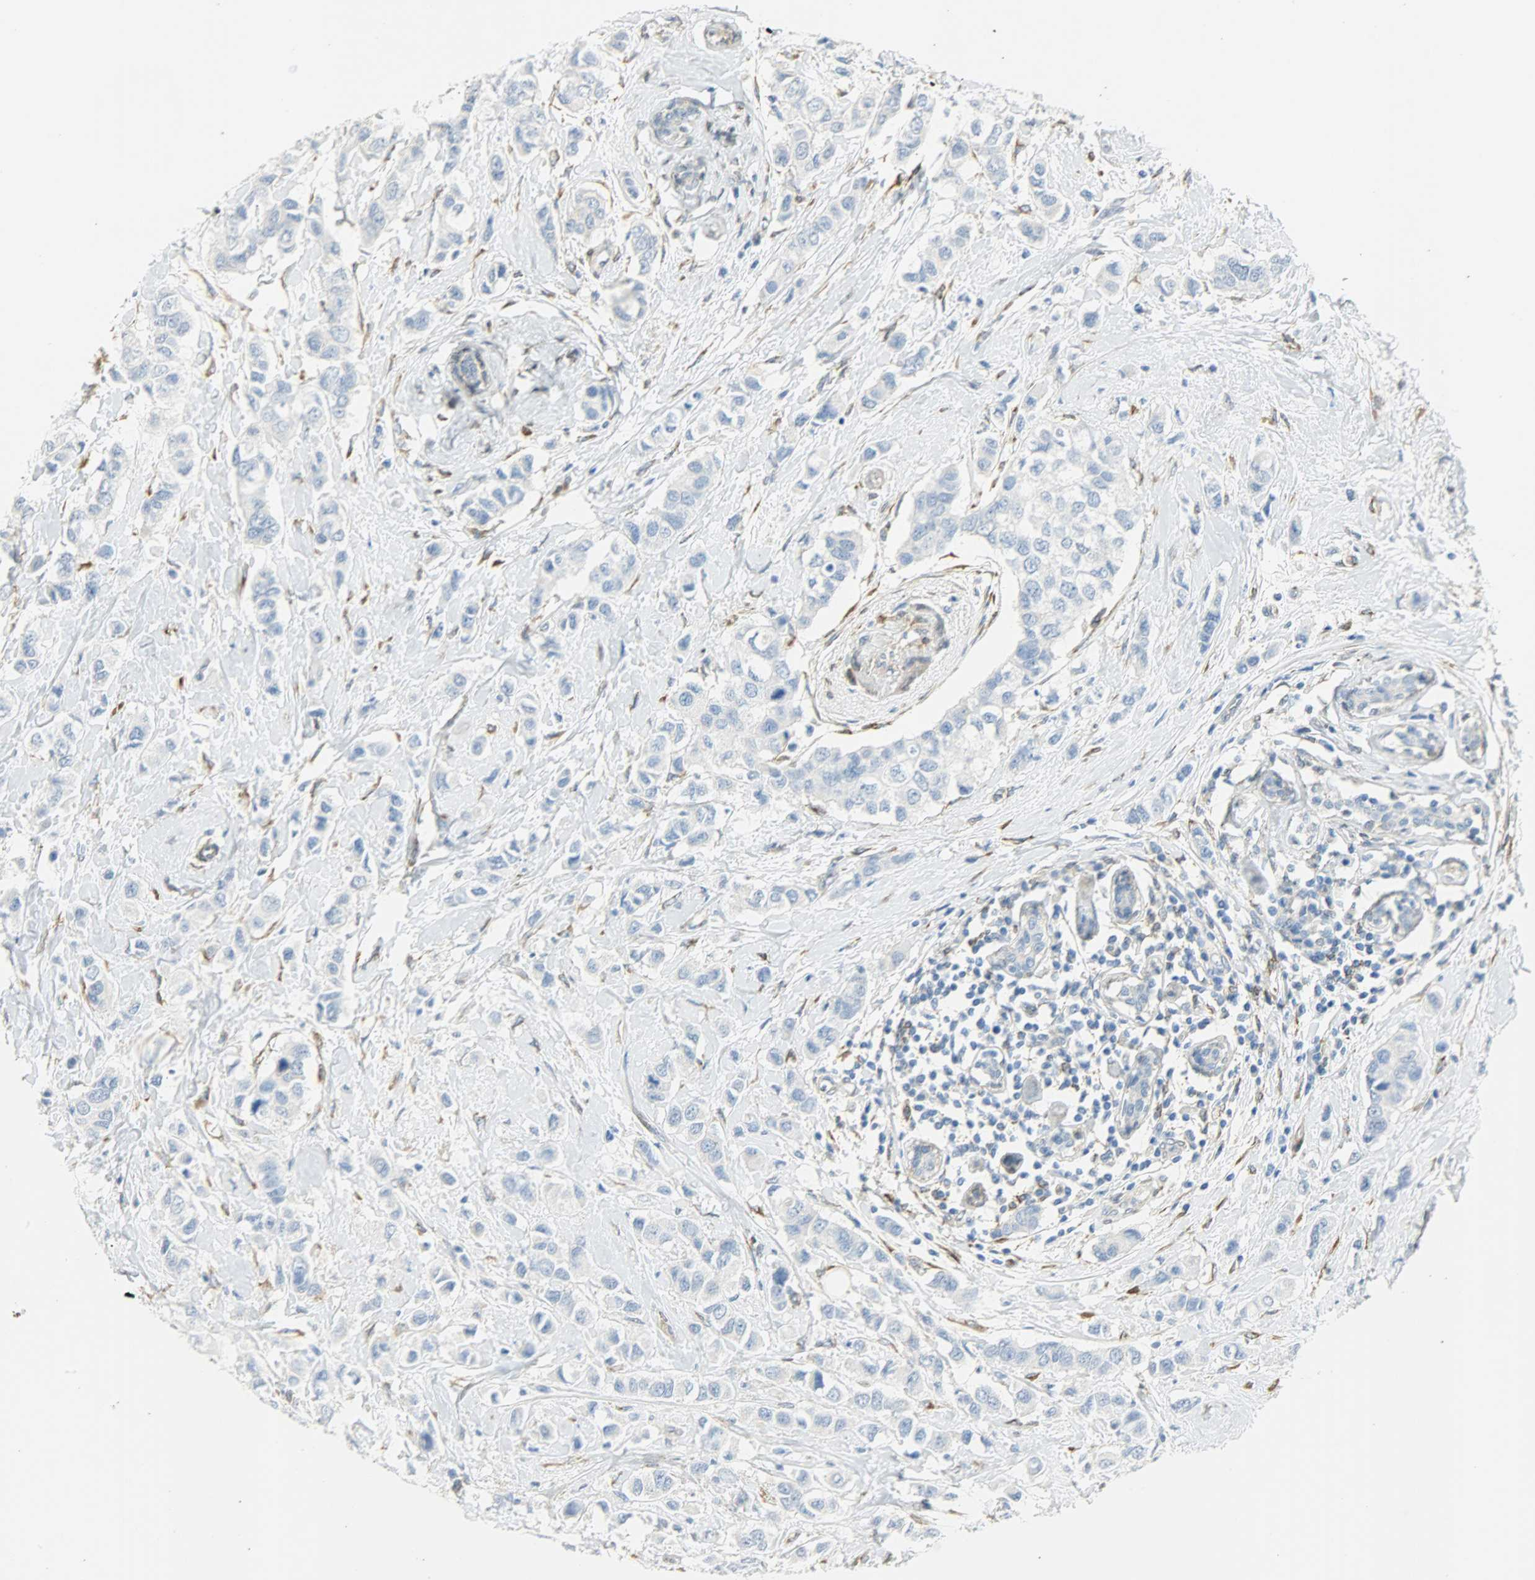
{"staining": {"intensity": "negative", "quantity": "none", "location": "none"}, "tissue": "breast cancer", "cell_type": "Tumor cells", "image_type": "cancer", "snomed": [{"axis": "morphology", "description": "Duct carcinoma"}, {"axis": "topography", "description": "Breast"}], "caption": "Tumor cells are negative for brown protein staining in invasive ductal carcinoma (breast).", "gene": "PKD2", "patient": {"sex": "female", "age": 50}}